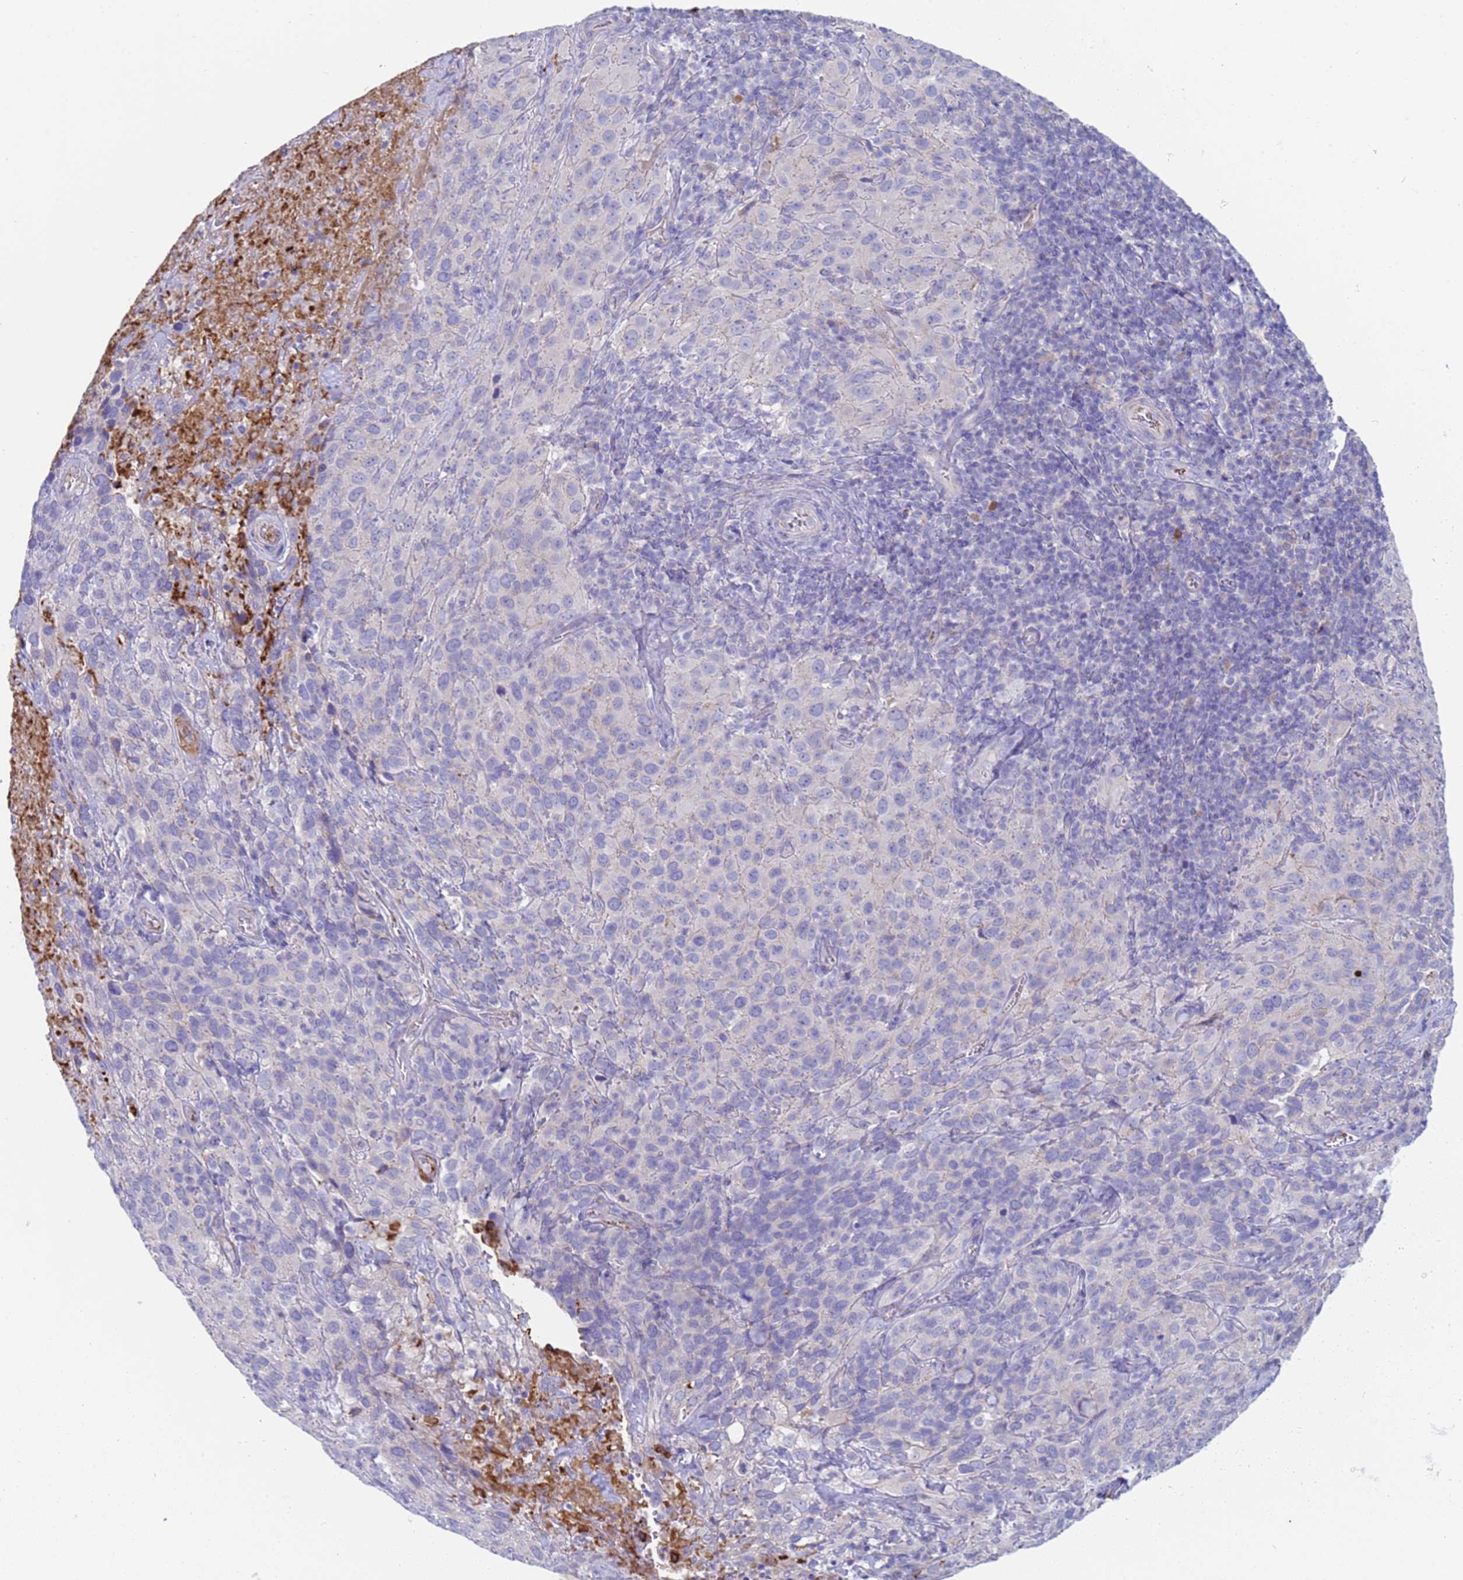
{"staining": {"intensity": "negative", "quantity": "none", "location": "none"}, "tissue": "cervical cancer", "cell_type": "Tumor cells", "image_type": "cancer", "snomed": [{"axis": "morphology", "description": "Squamous cell carcinoma, NOS"}, {"axis": "topography", "description": "Cervix"}], "caption": "Immunohistochemistry (IHC) micrograph of neoplastic tissue: cervical cancer (squamous cell carcinoma) stained with DAB shows no significant protein expression in tumor cells.", "gene": "C4orf46", "patient": {"sex": "female", "age": 51}}